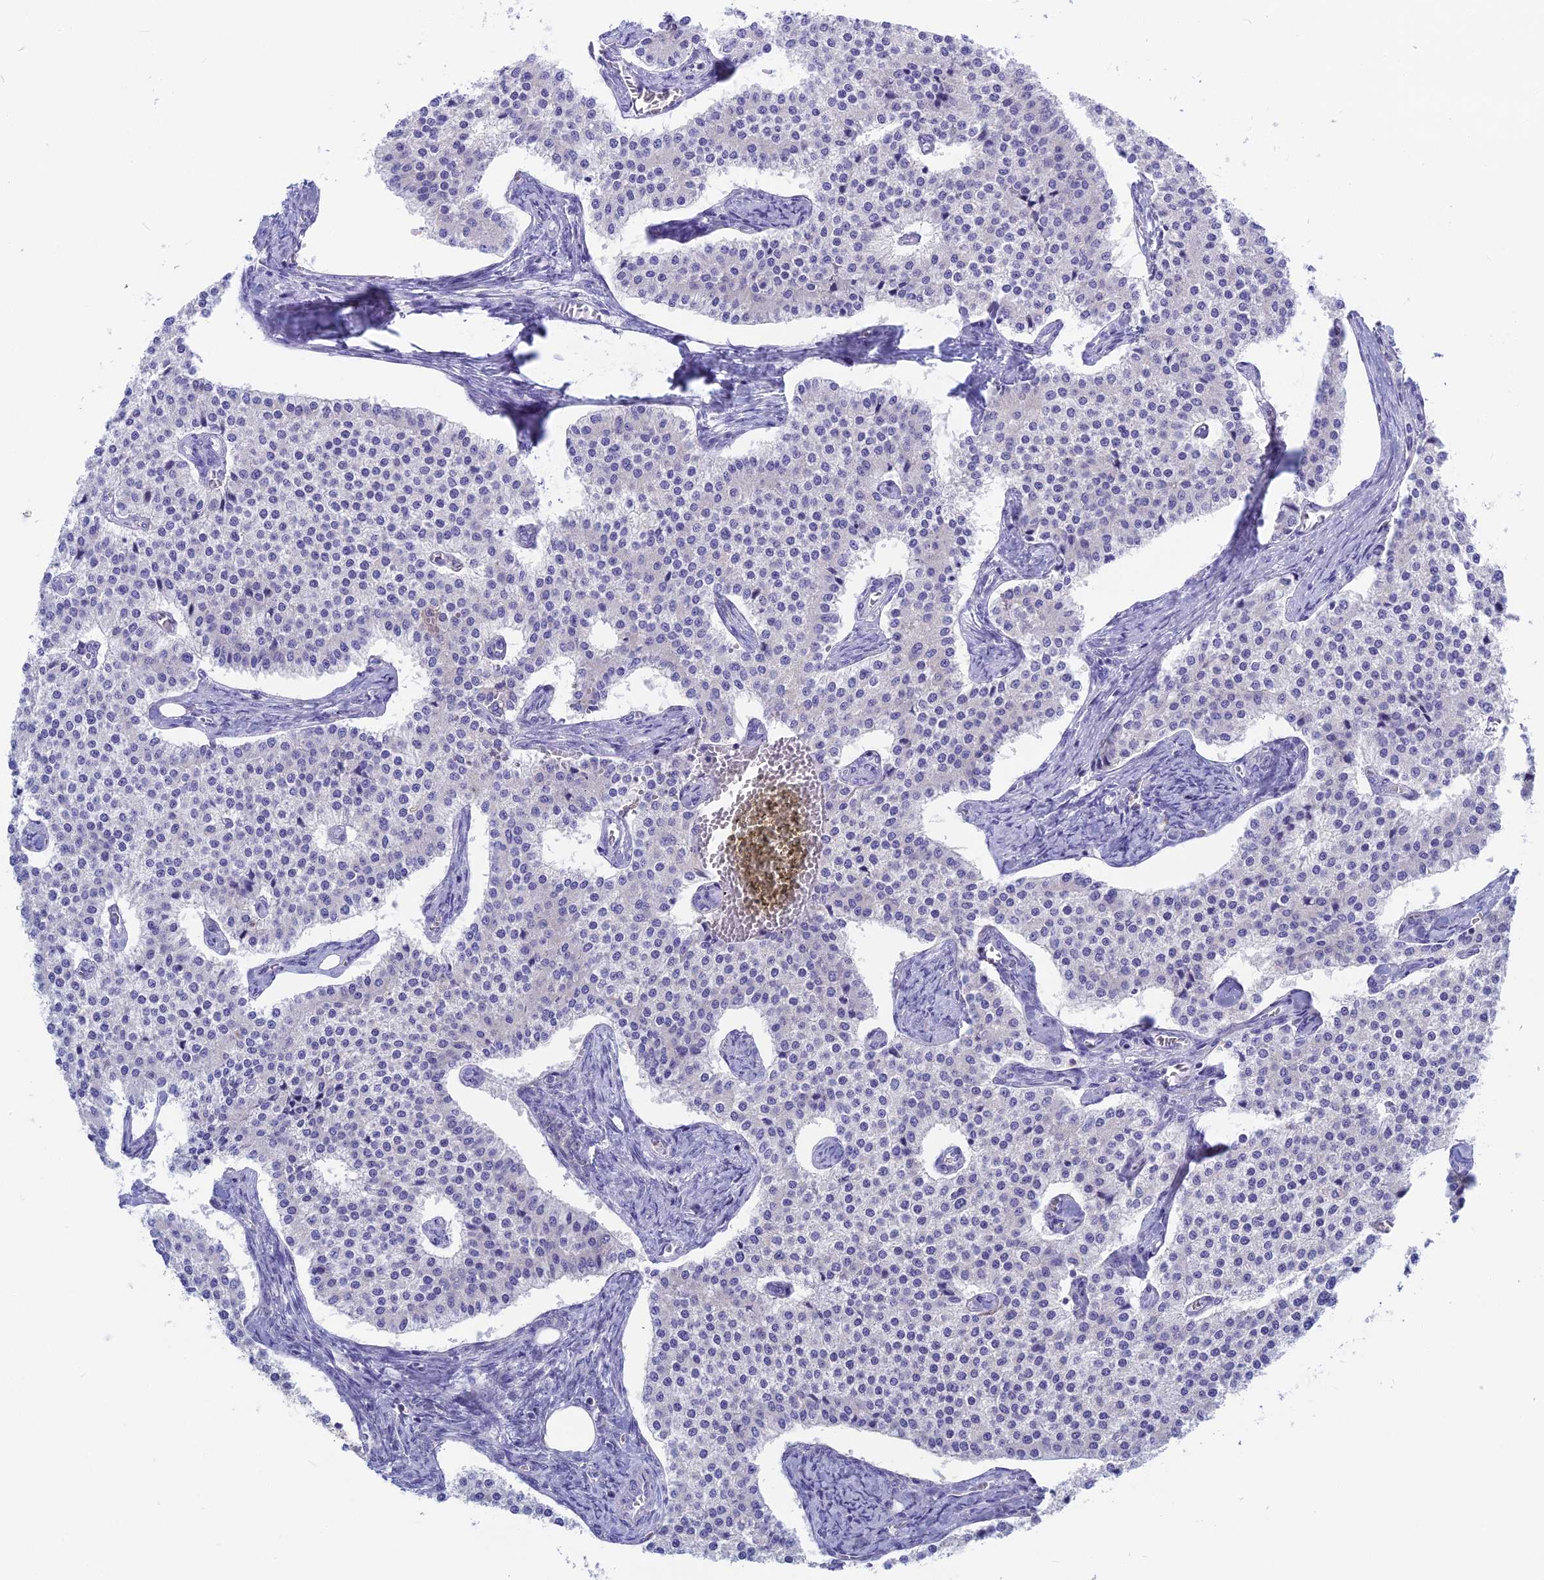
{"staining": {"intensity": "negative", "quantity": "none", "location": "none"}, "tissue": "carcinoid", "cell_type": "Tumor cells", "image_type": "cancer", "snomed": [{"axis": "morphology", "description": "Carcinoid, malignant, NOS"}, {"axis": "topography", "description": "Colon"}], "caption": "This is an immunohistochemistry histopathology image of human carcinoid. There is no staining in tumor cells.", "gene": "SNAP91", "patient": {"sex": "female", "age": 52}}